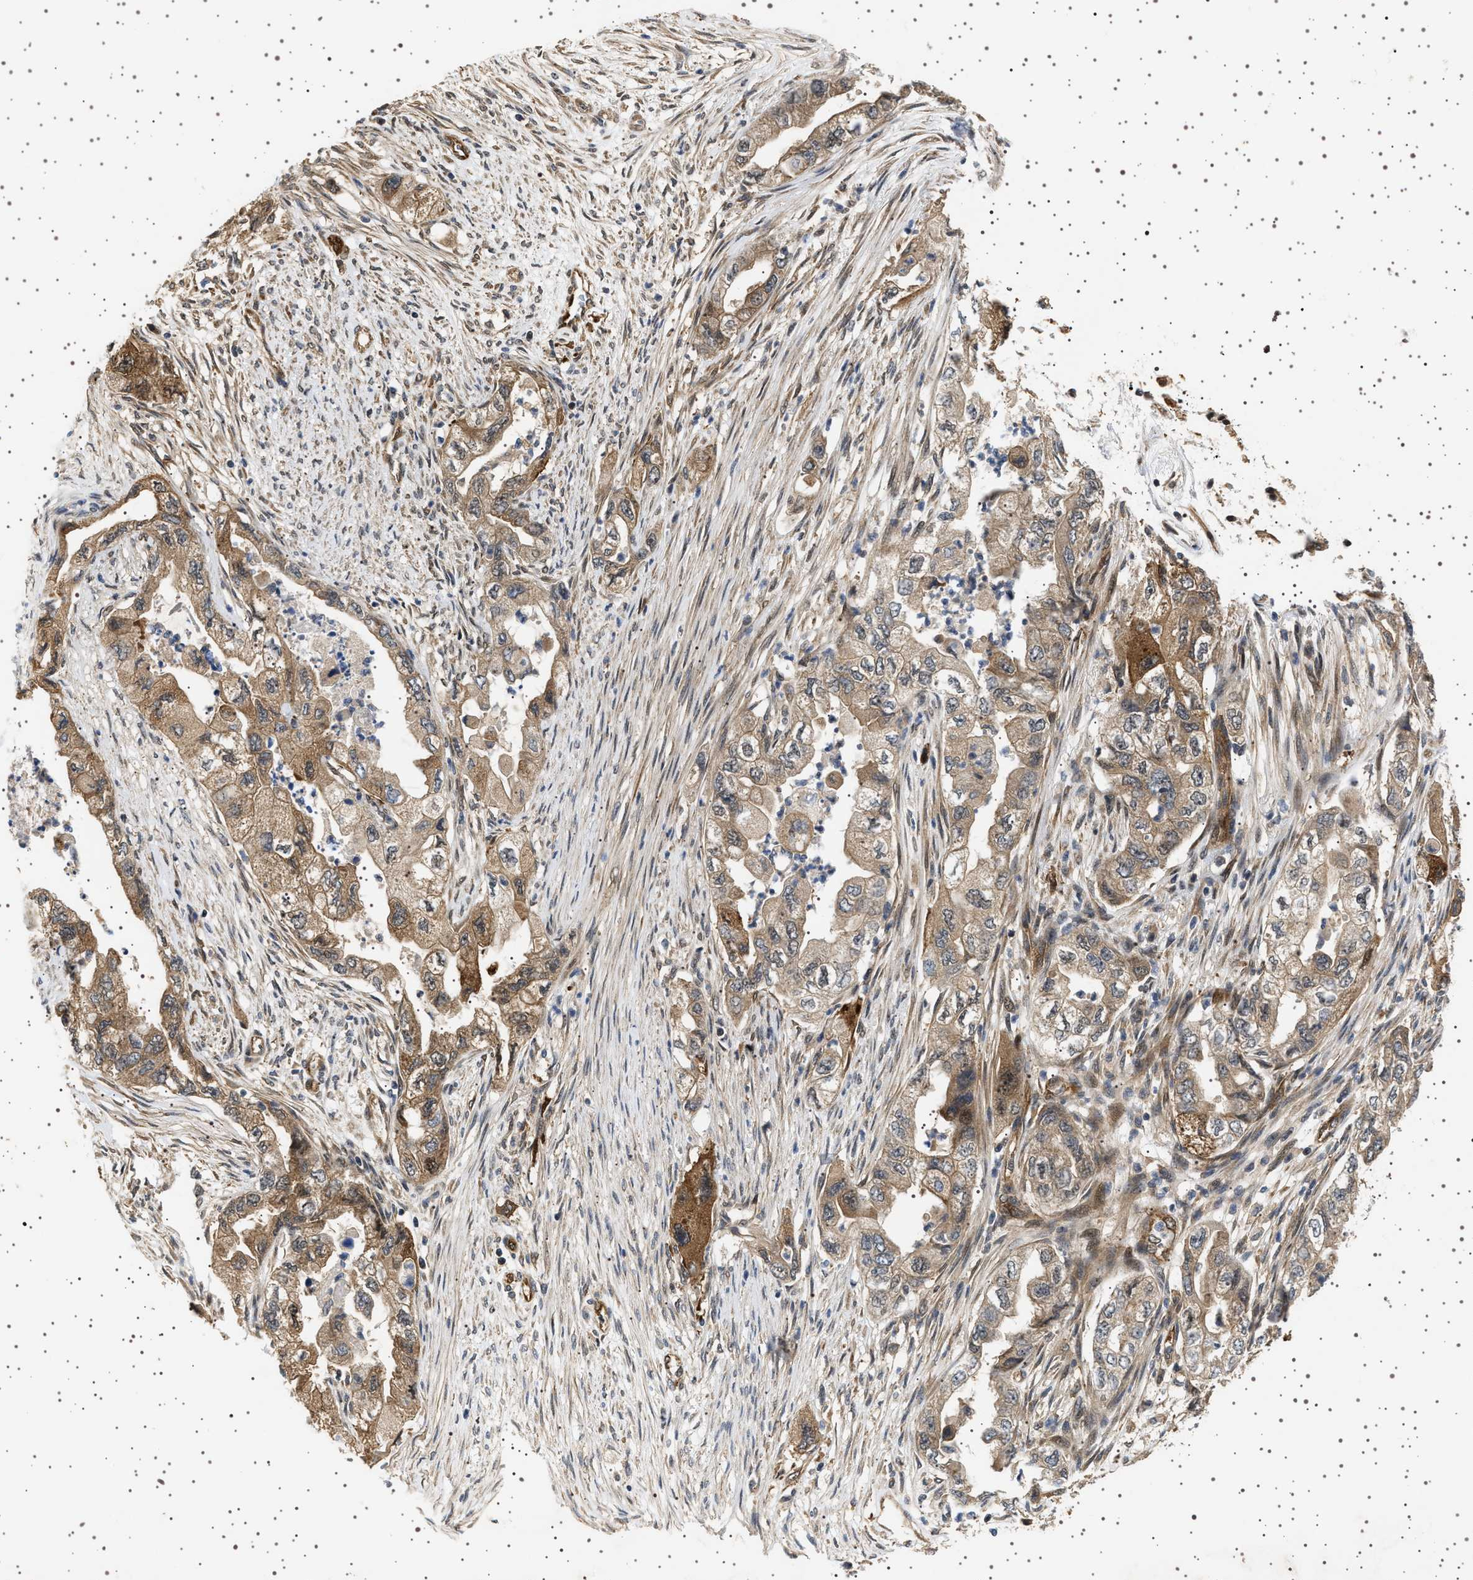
{"staining": {"intensity": "moderate", "quantity": ">75%", "location": "cytoplasmic/membranous"}, "tissue": "pancreatic cancer", "cell_type": "Tumor cells", "image_type": "cancer", "snomed": [{"axis": "morphology", "description": "Adenocarcinoma, NOS"}, {"axis": "topography", "description": "Pancreas"}], "caption": "Human pancreatic cancer stained for a protein (brown) displays moderate cytoplasmic/membranous positive expression in about >75% of tumor cells.", "gene": "BAG3", "patient": {"sex": "female", "age": 73}}